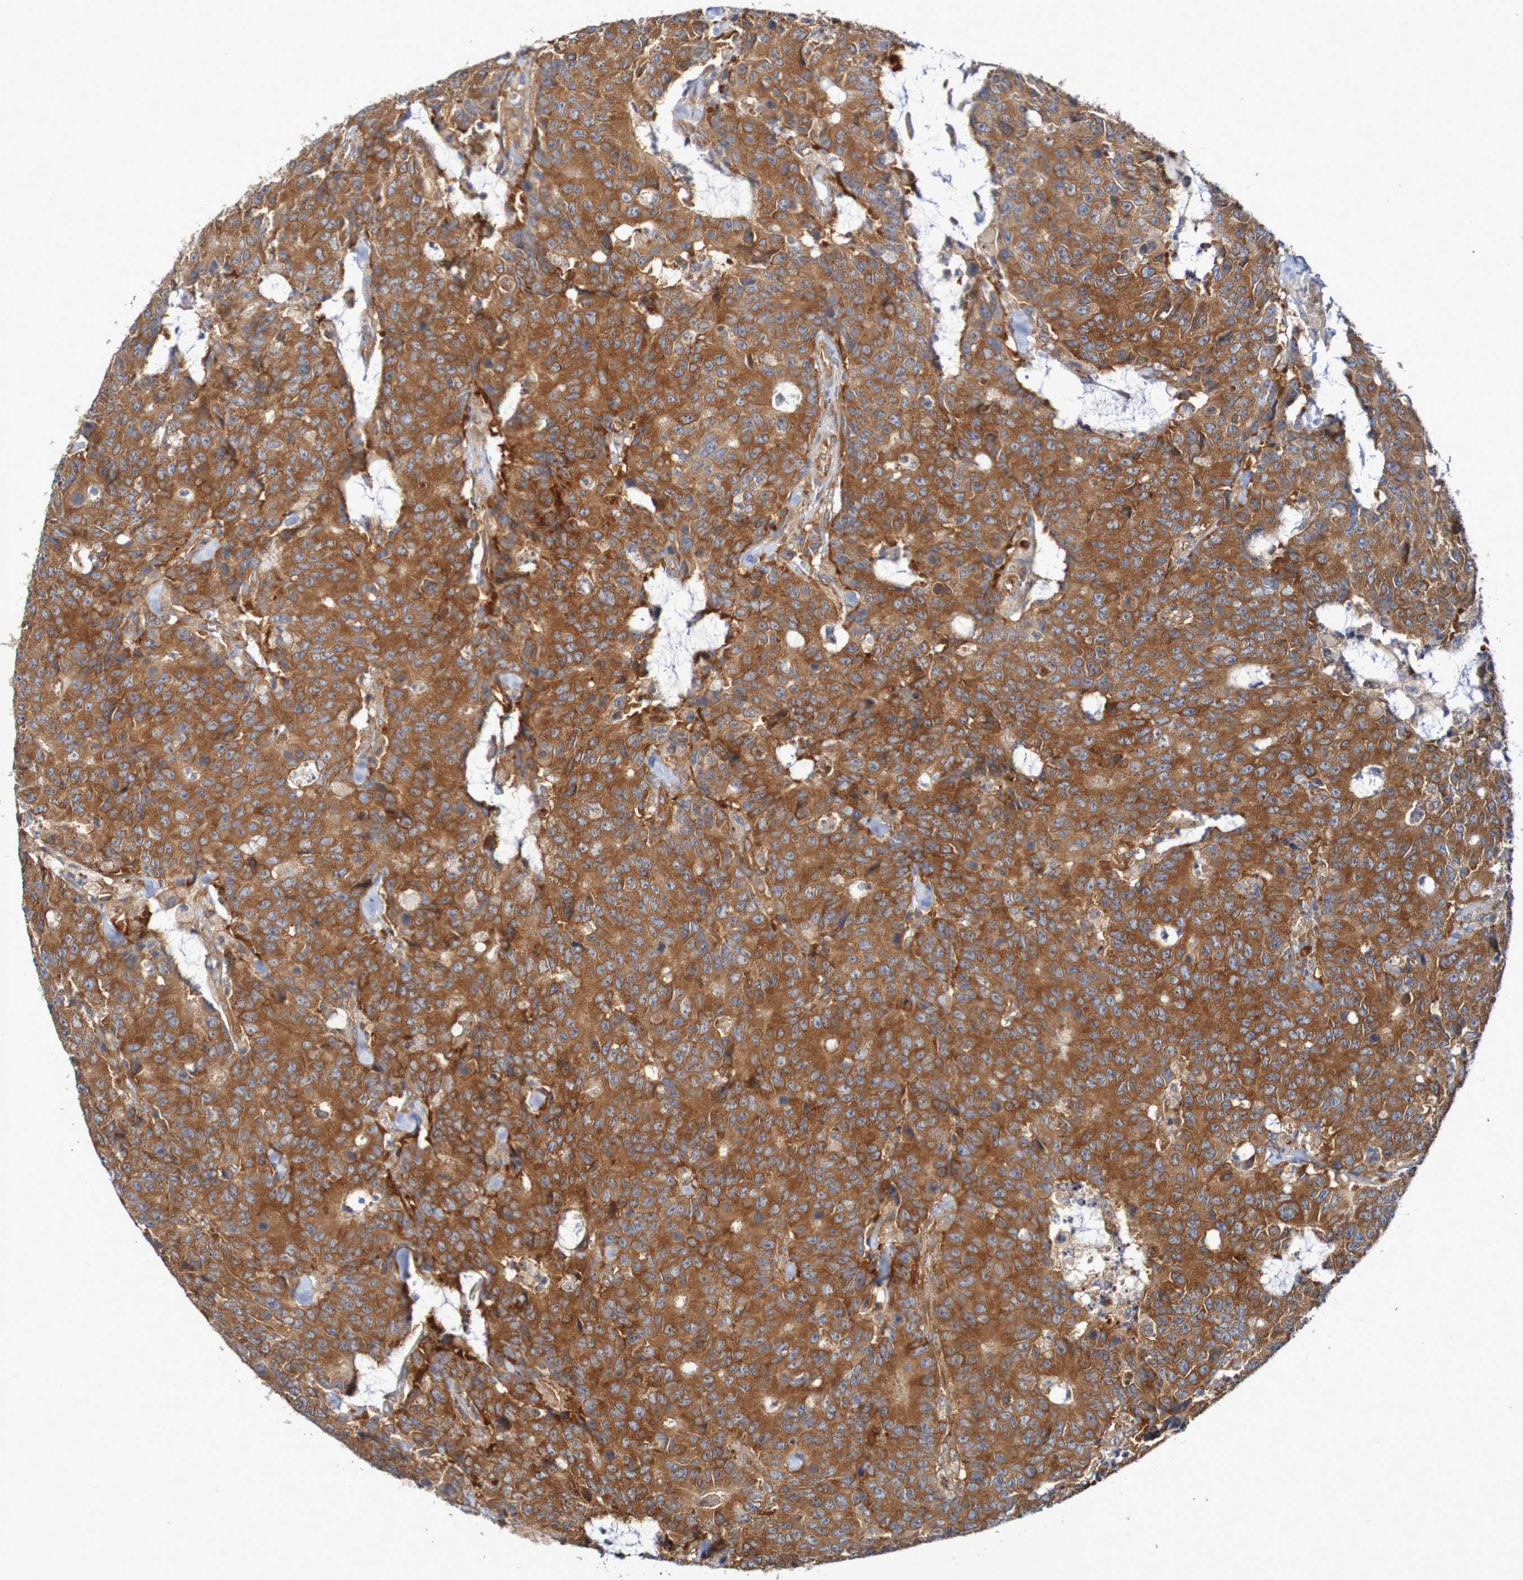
{"staining": {"intensity": "strong", "quantity": ">75%", "location": "cytoplasmic/membranous"}, "tissue": "colorectal cancer", "cell_type": "Tumor cells", "image_type": "cancer", "snomed": [{"axis": "morphology", "description": "Adenocarcinoma, NOS"}, {"axis": "topography", "description": "Colon"}], "caption": "Colorectal adenocarcinoma stained for a protein demonstrates strong cytoplasmic/membranous positivity in tumor cells. (DAB IHC, brown staining for protein, blue staining for nuclei).", "gene": "LRRC47", "patient": {"sex": "female", "age": 86}}